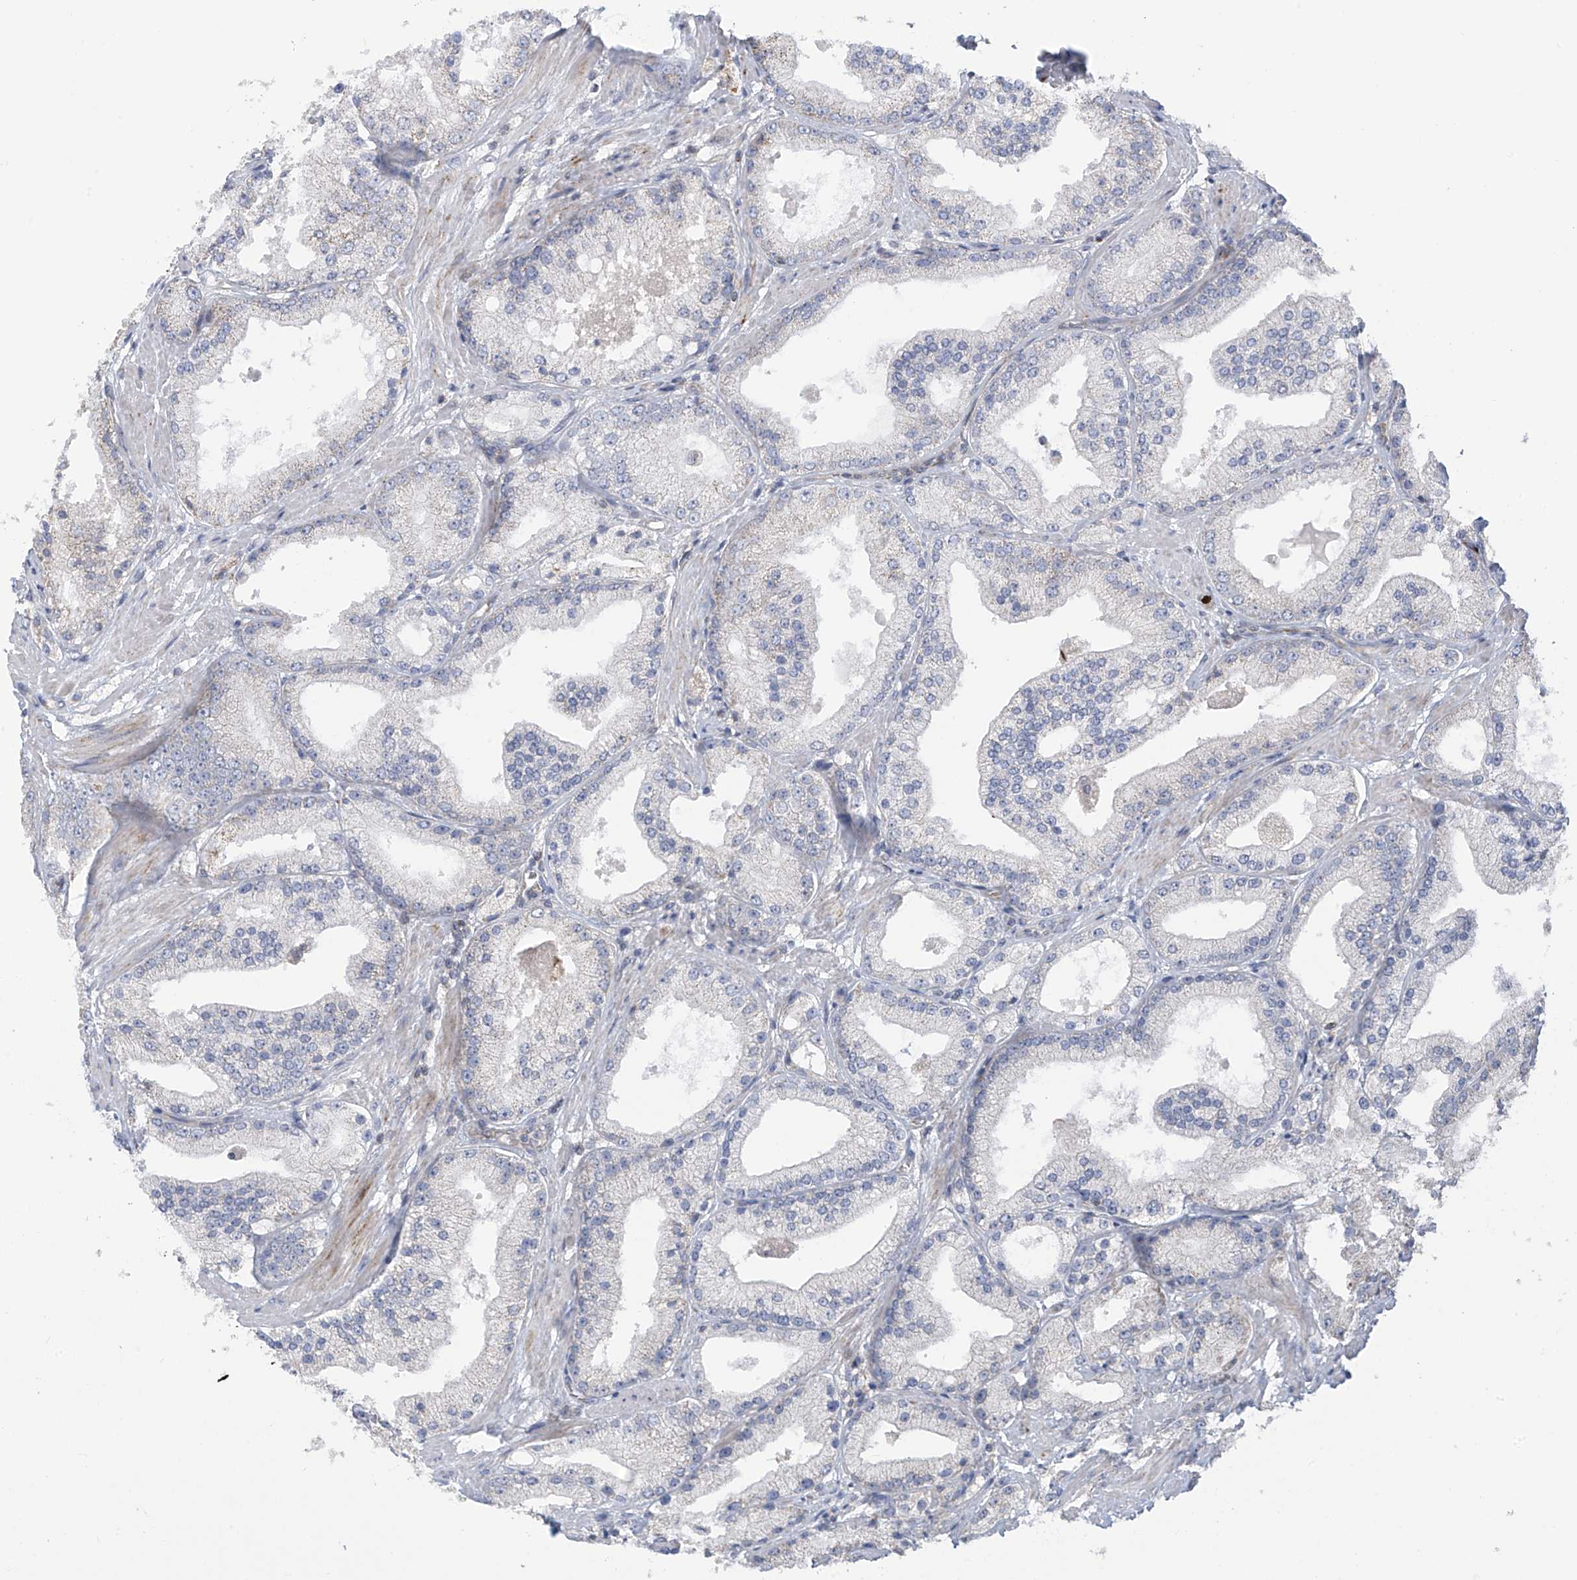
{"staining": {"intensity": "negative", "quantity": "none", "location": "none"}, "tissue": "prostate cancer", "cell_type": "Tumor cells", "image_type": "cancer", "snomed": [{"axis": "morphology", "description": "Adenocarcinoma, Low grade"}, {"axis": "topography", "description": "Prostate"}], "caption": "Immunohistochemistry (IHC) image of human prostate cancer (adenocarcinoma (low-grade)) stained for a protein (brown), which shows no expression in tumor cells.", "gene": "SLCO4A1", "patient": {"sex": "male", "age": 67}}